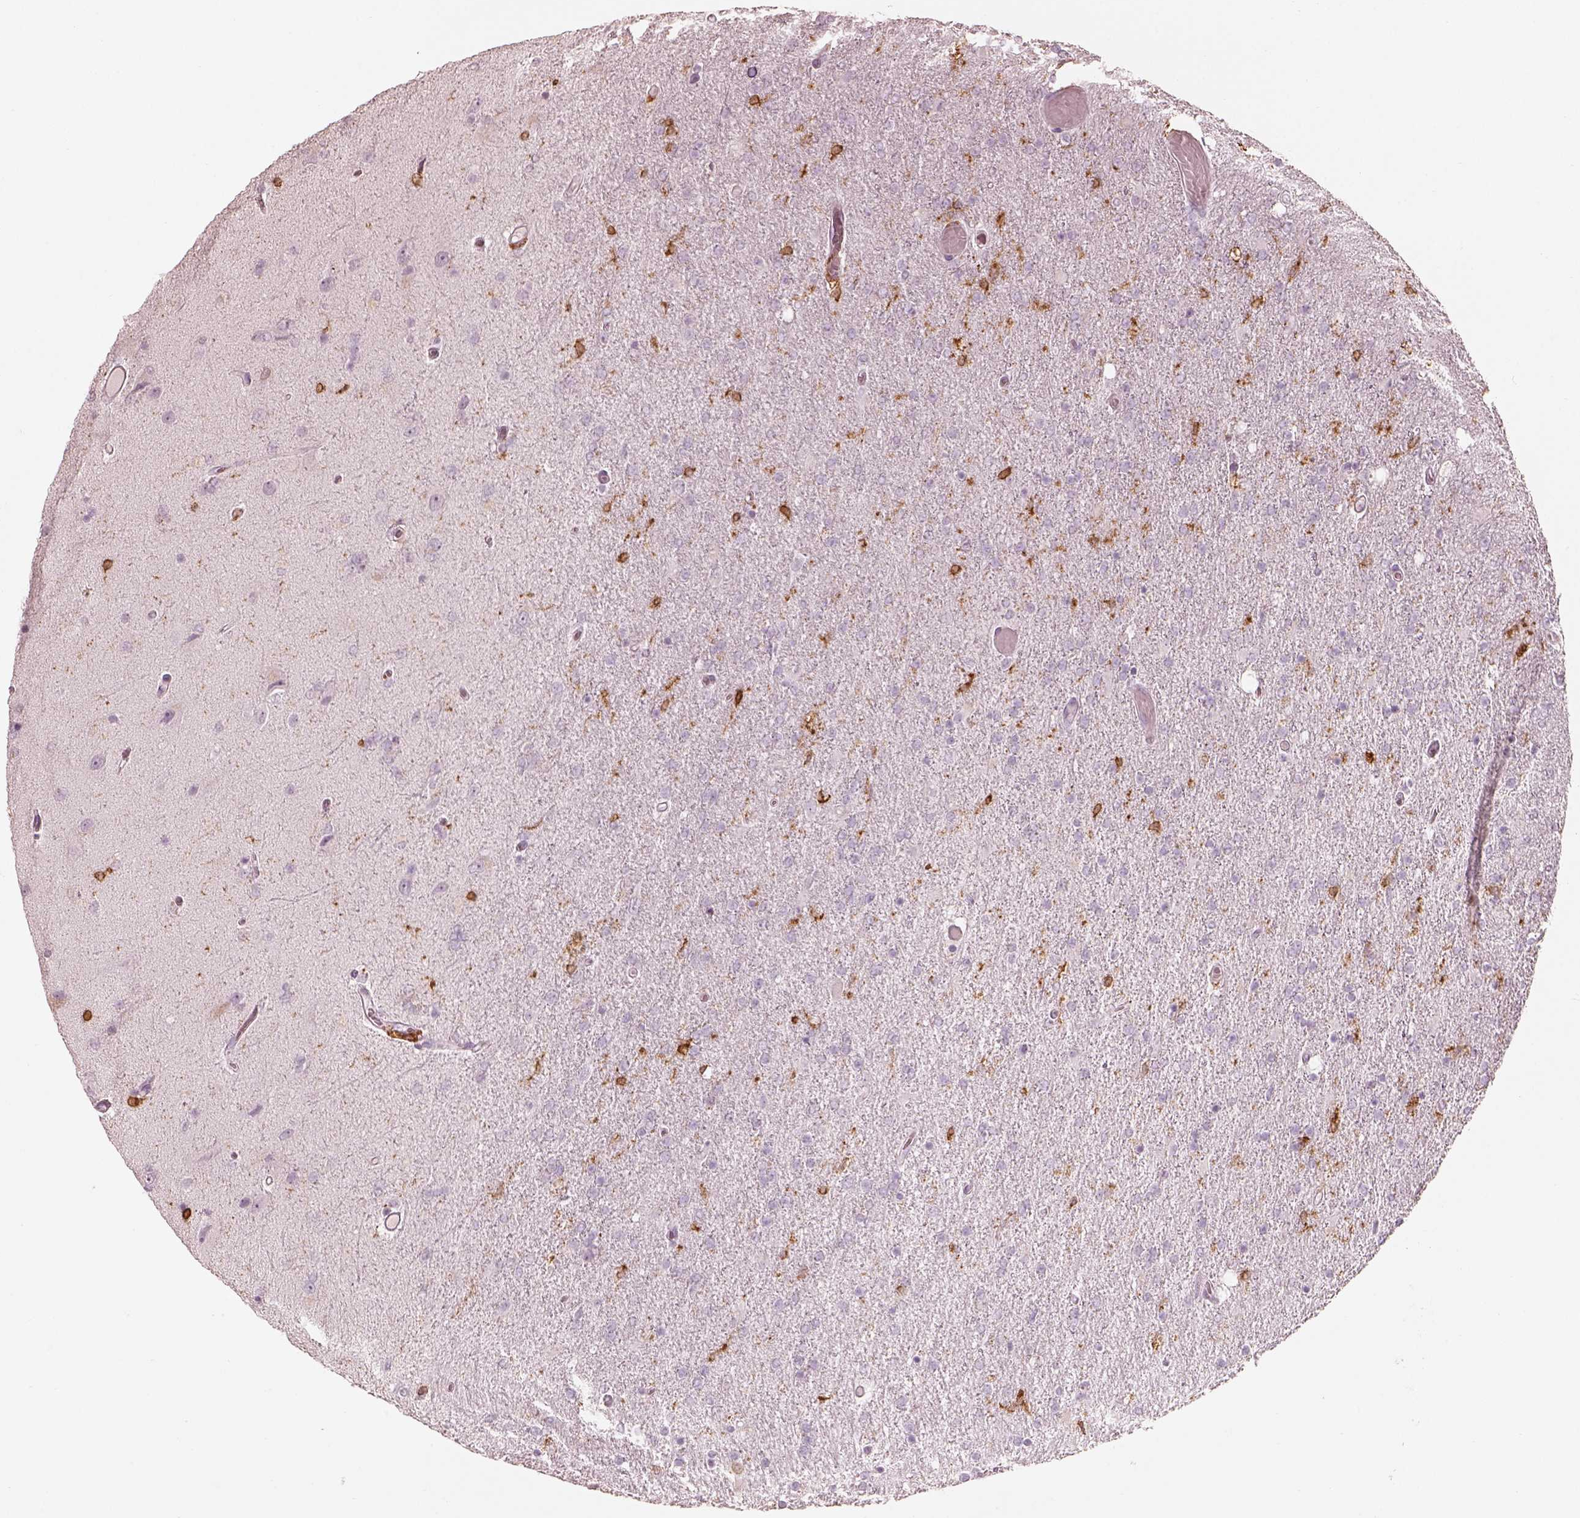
{"staining": {"intensity": "negative", "quantity": "none", "location": "none"}, "tissue": "glioma", "cell_type": "Tumor cells", "image_type": "cancer", "snomed": [{"axis": "morphology", "description": "Glioma, malignant, High grade"}, {"axis": "topography", "description": "Cerebral cortex"}], "caption": "Glioma was stained to show a protein in brown. There is no significant staining in tumor cells.", "gene": "ALOX5", "patient": {"sex": "male", "age": 70}}